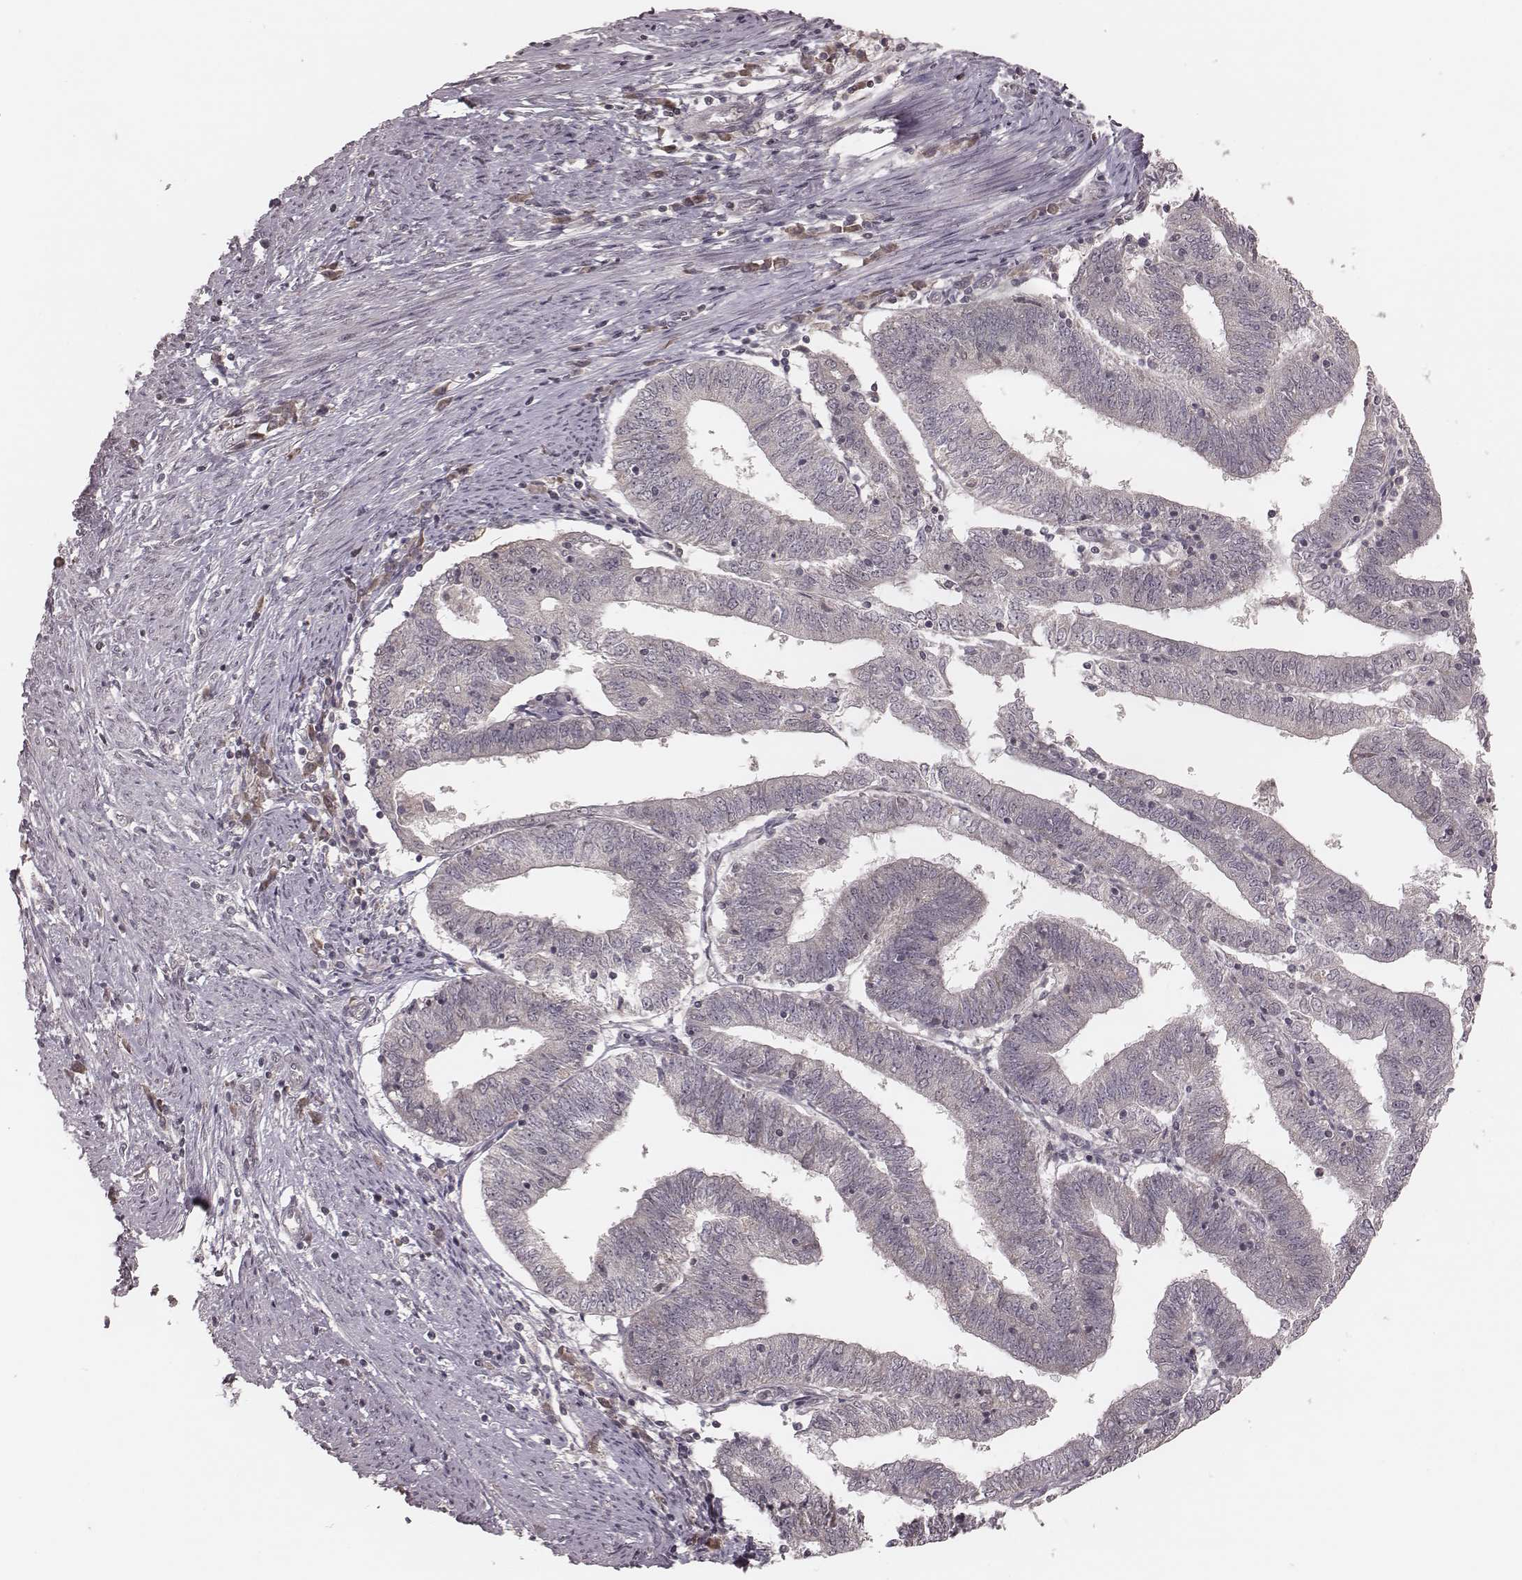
{"staining": {"intensity": "negative", "quantity": "none", "location": "none"}, "tissue": "endometrial cancer", "cell_type": "Tumor cells", "image_type": "cancer", "snomed": [{"axis": "morphology", "description": "Adenocarcinoma, NOS"}, {"axis": "topography", "description": "Endometrium"}], "caption": "Tumor cells show no significant positivity in endometrial adenocarcinoma. (Brightfield microscopy of DAB IHC at high magnification).", "gene": "IL5", "patient": {"sex": "female", "age": 82}}